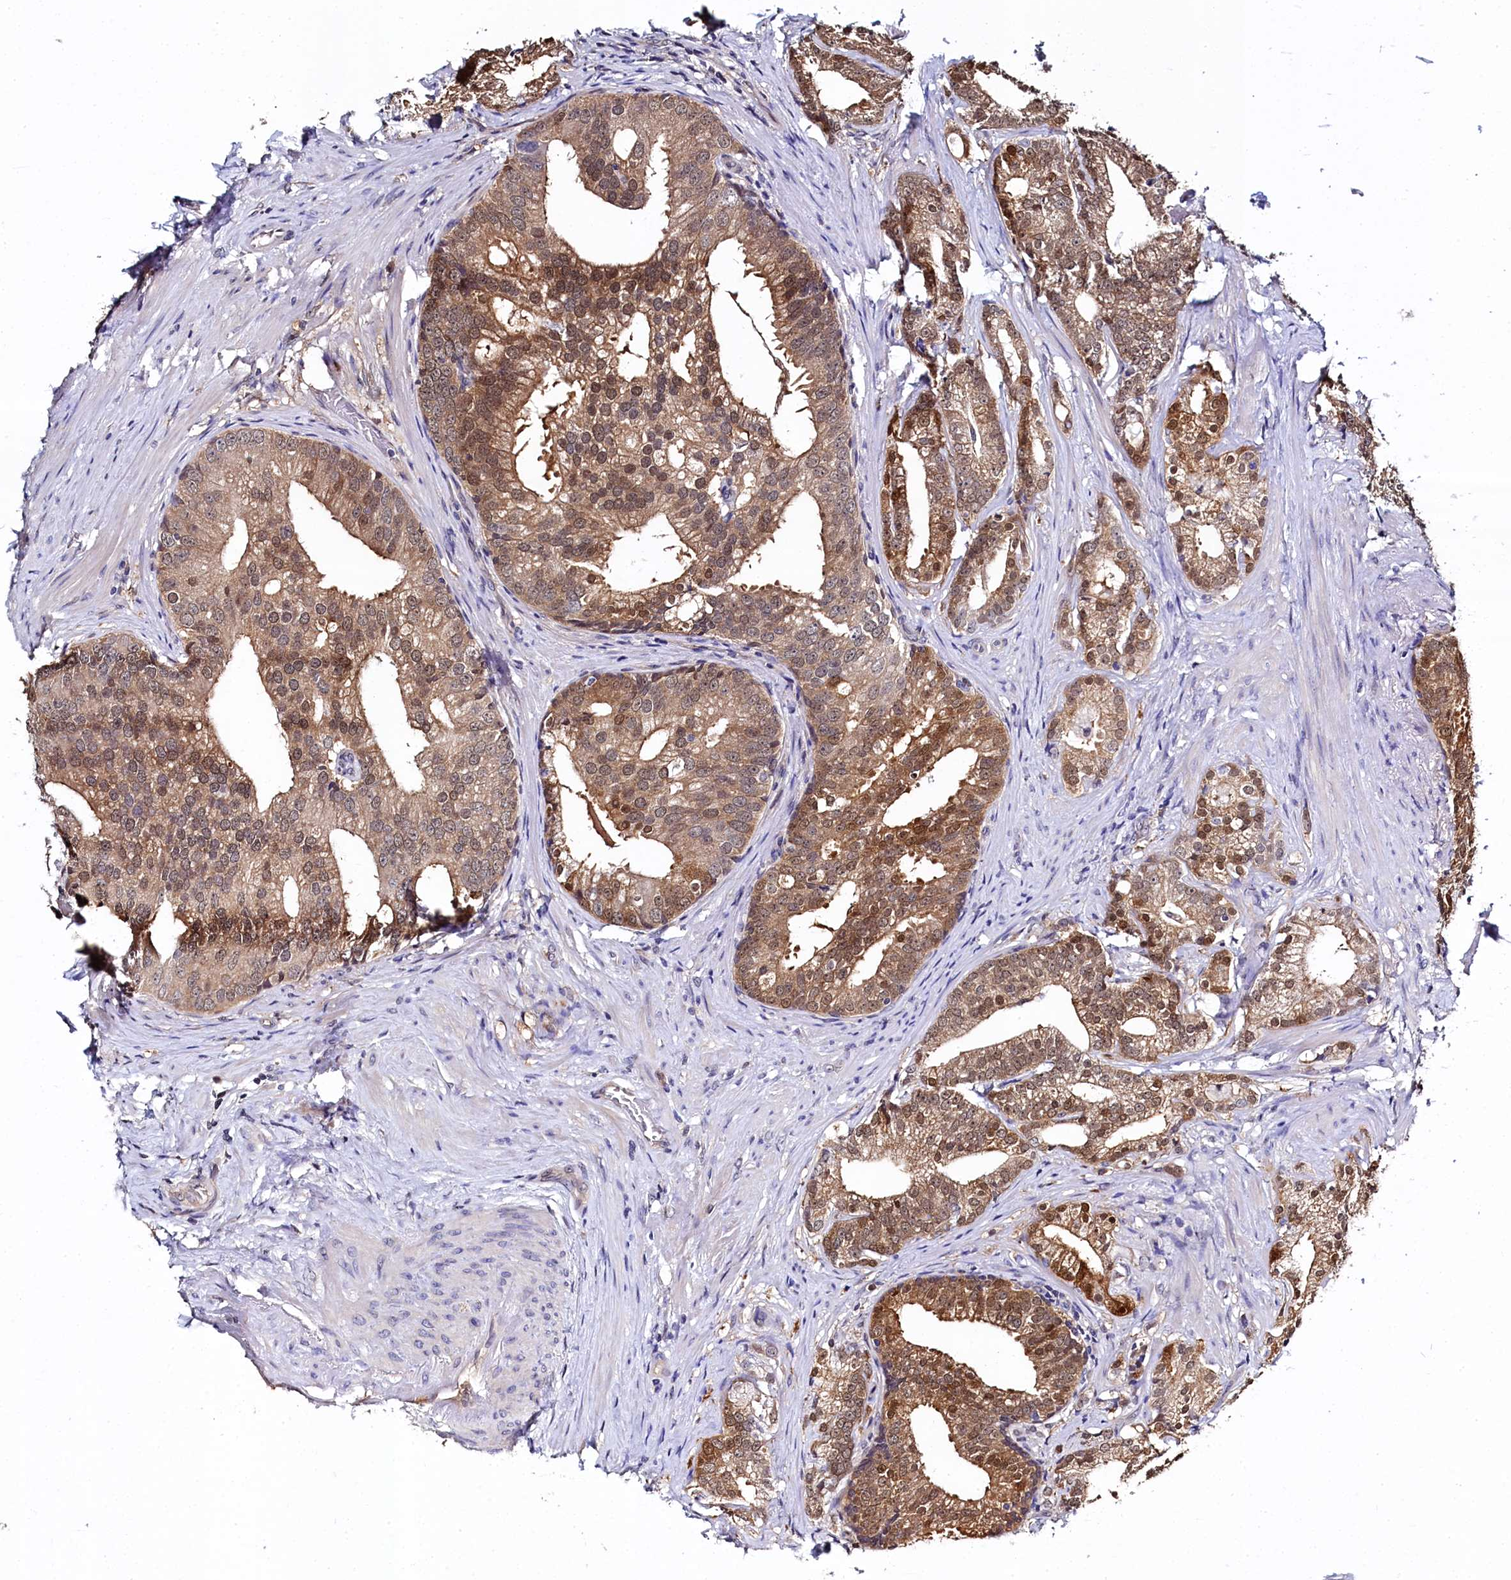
{"staining": {"intensity": "moderate", "quantity": ">75%", "location": "cytoplasmic/membranous,nuclear"}, "tissue": "prostate cancer", "cell_type": "Tumor cells", "image_type": "cancer", "snomed": [{"axis": "morphology", "description": "Adenocarcinoma, Low grade"}, {"axis": "topography", "description": "Prostate"}], "caption": "Prostate cancer (adenocarcinoma (low-grade)) was stained to show a protein in brown. There is medium levels of moderate cytoplasmic/membranous and nuclear positivity in about >75% of tumor cells.", "gene": "C11orf54", "patient": {"sex": "male", "age": 71}}